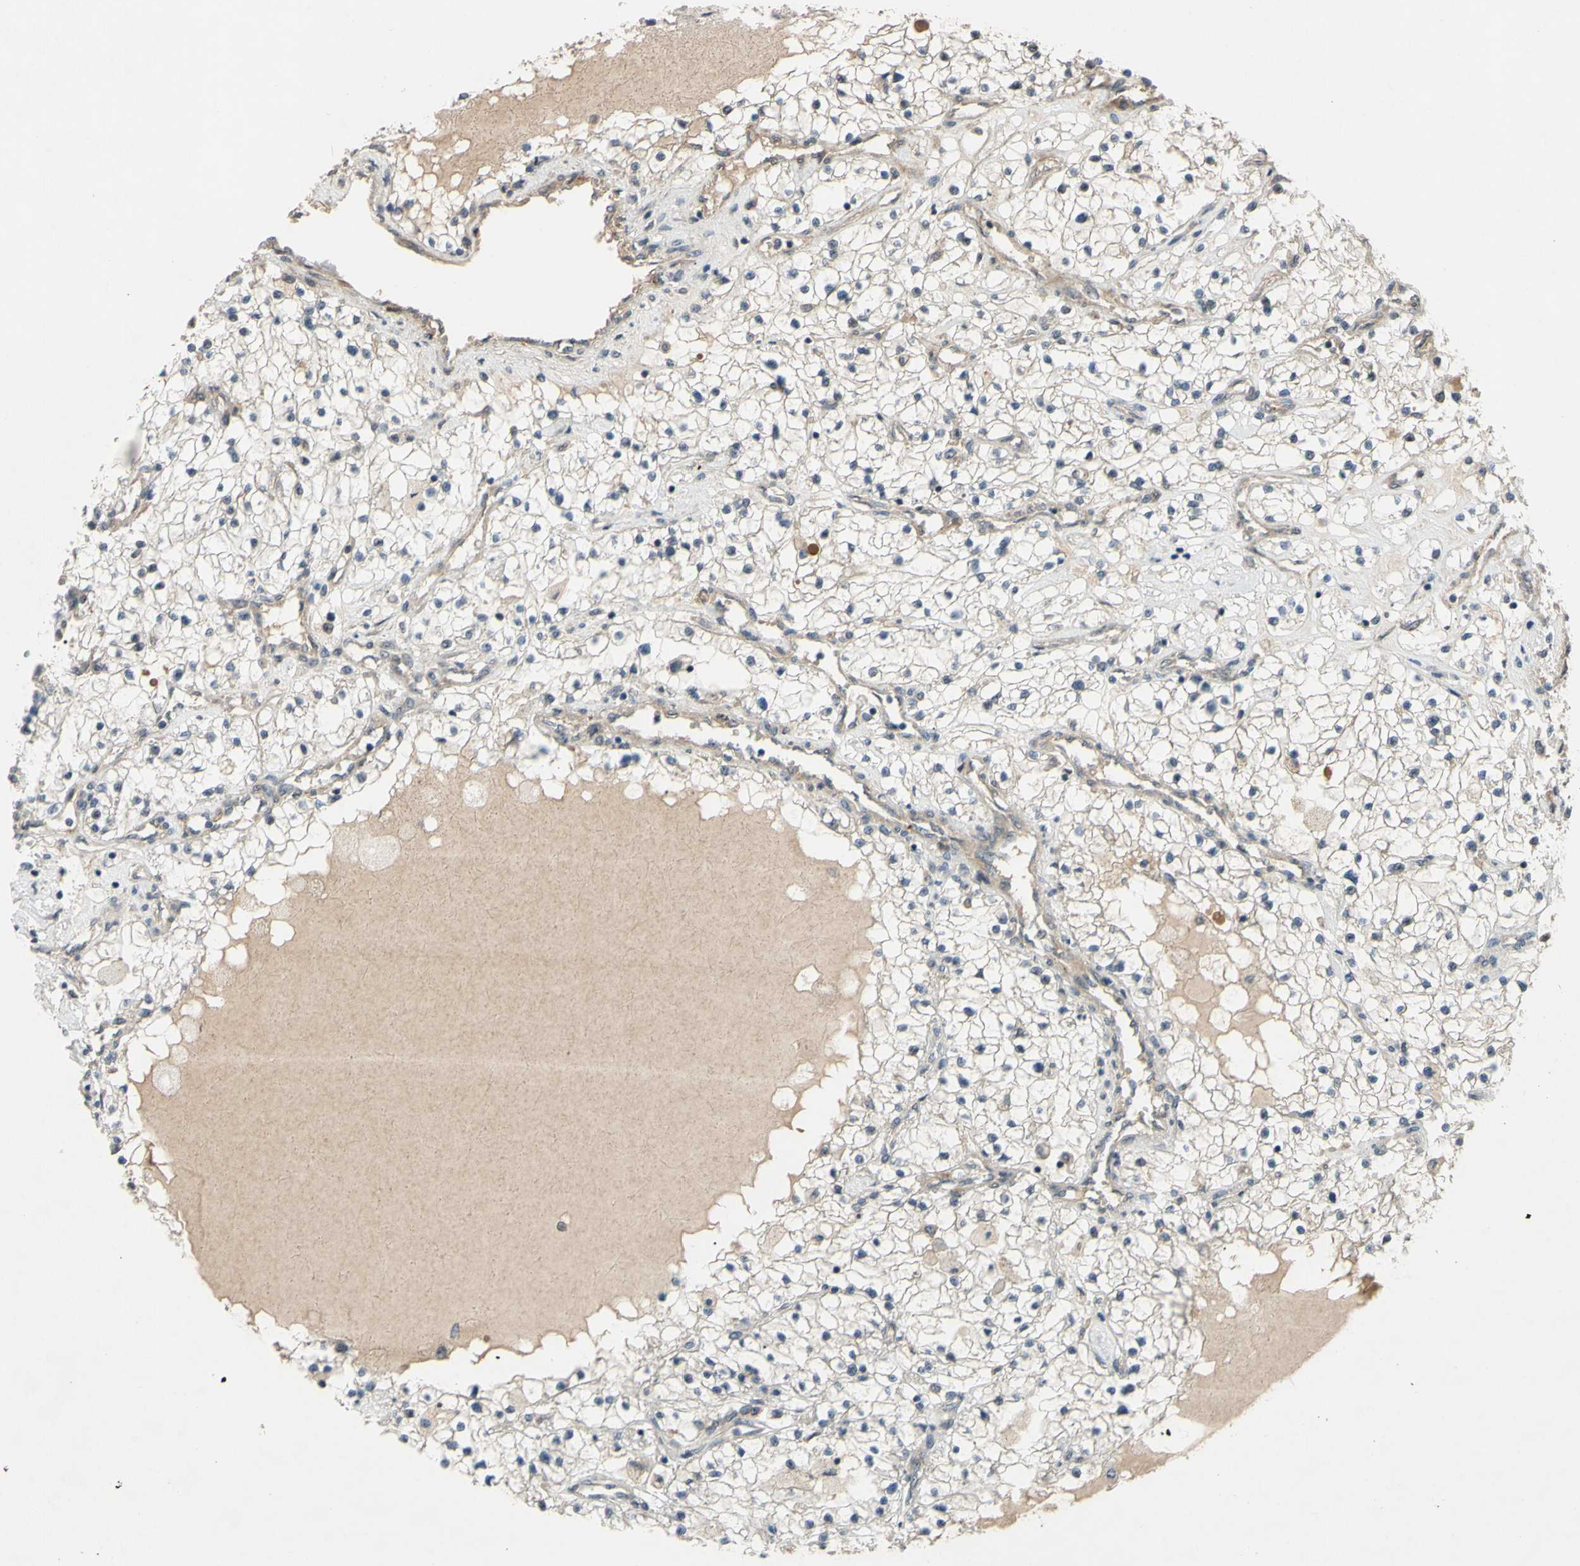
{"staining": {"intensity": "weak", "quantity": "<25%", "location": "cytoplasmic/membranous"}, "tissue": "renal cancer", "cell_type": "Tumor cells", "image_type": "cancer", "snomed": [{"axis": "morphology", "description": "Adenocarcinoma, NOS"}, {"axis": "topography", "description": "Kidney"}], "caption": "Renal cancer was stained to show a protein in brown. There is no significant staining in tumor cells.", "gene": "ALK", "patient": {"sex": "male", "age": 68}}